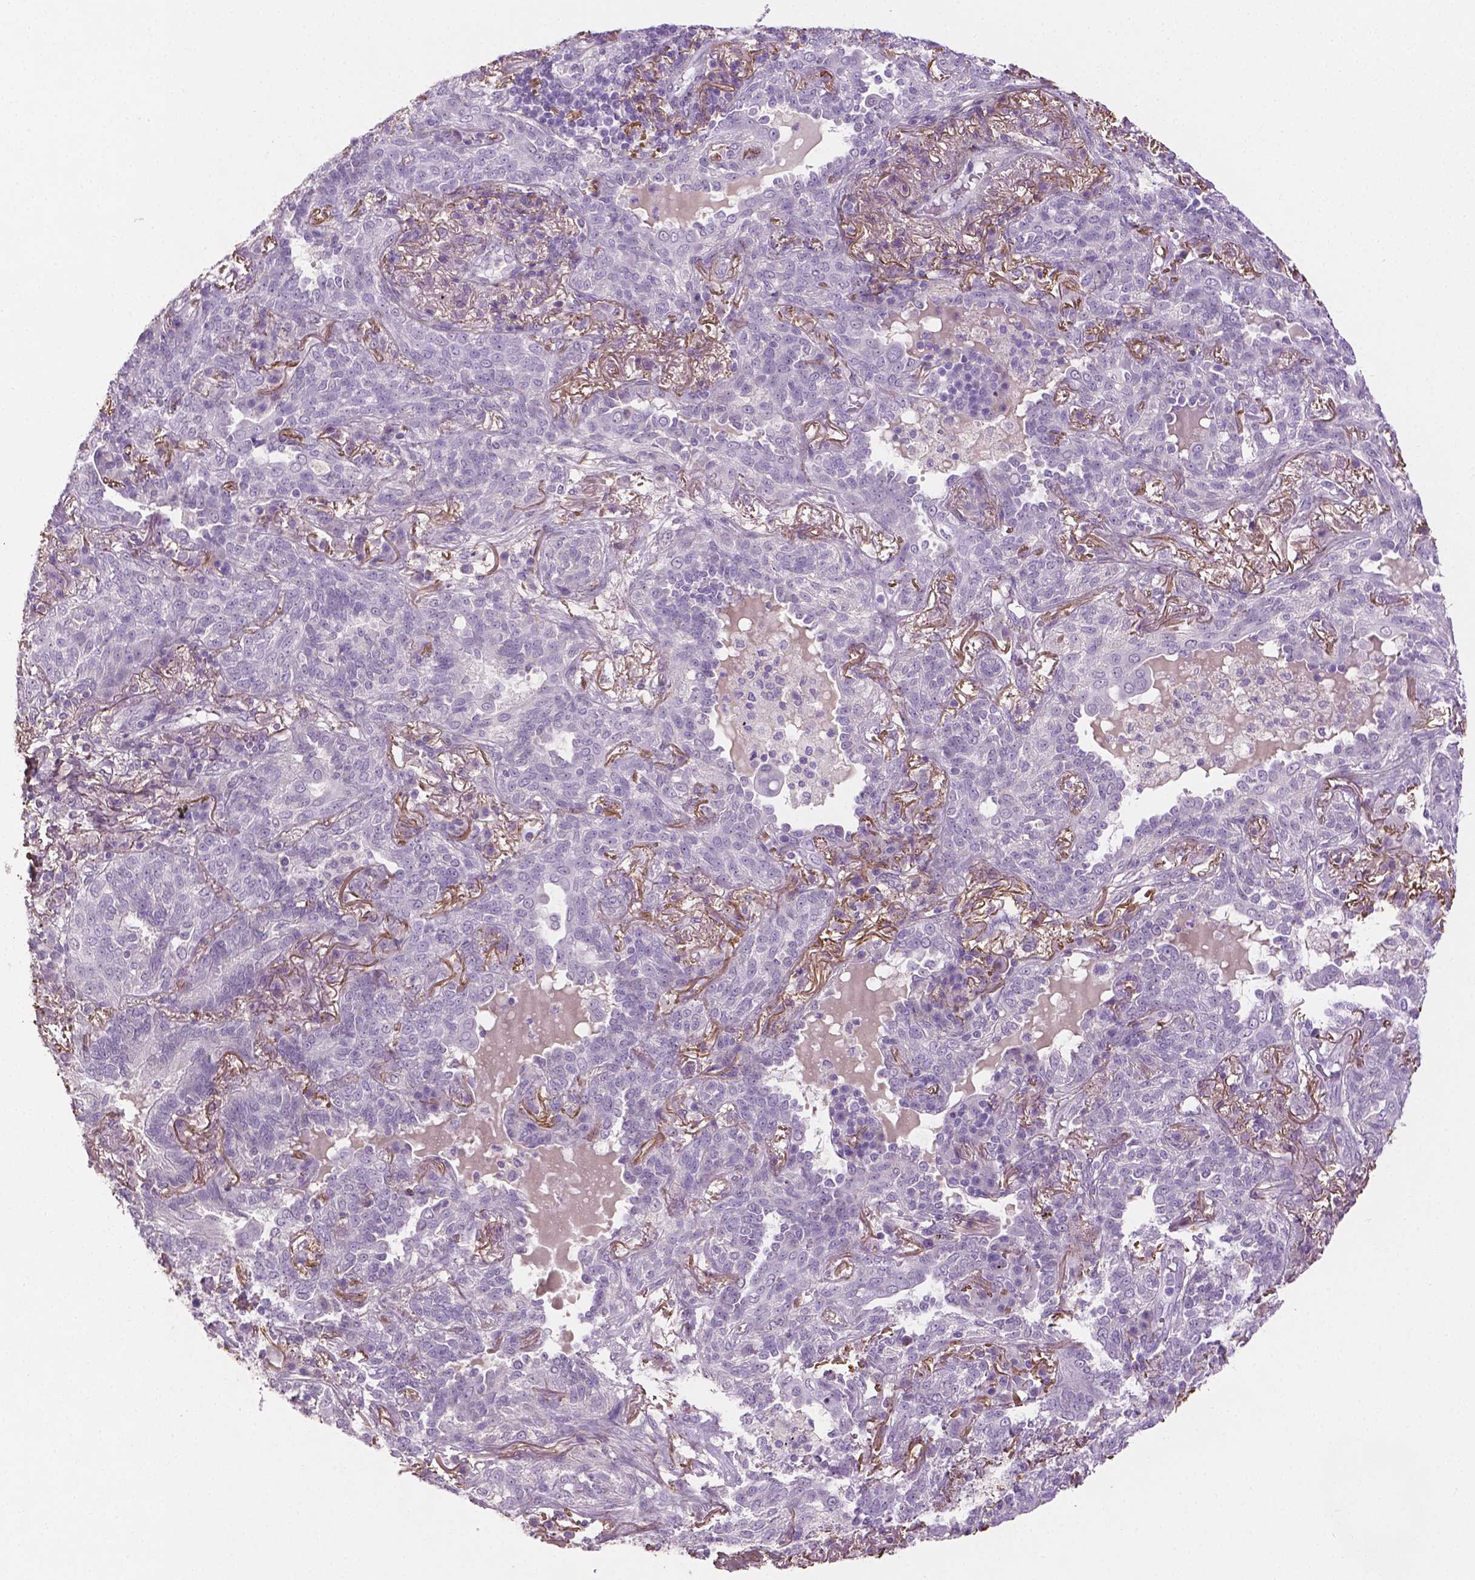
{"staining": {"intensity": "negative", "quantity": "none", "location": "none"}, "tissue": "lung cancer", "cell_type": "Tumor cells", "image_type": "cancer", "snomed": [{"axis": "morphology", "description": "Squamous cell carcinoma, NOS"}, {"axis": "topography", "description": "Lung"}], "caption": "Immunohistochemical staining of human lung cancer (squamous cell carcinoma) shows no significant staining in tumor cells. The staining was performed using DAB to visualize the protein expression in brown, while the nuclei were stained in blue with hematoxylin (Magnification: 20x).", "gene": "DLG2", "patient": {"sex": "female", "age": 70}}